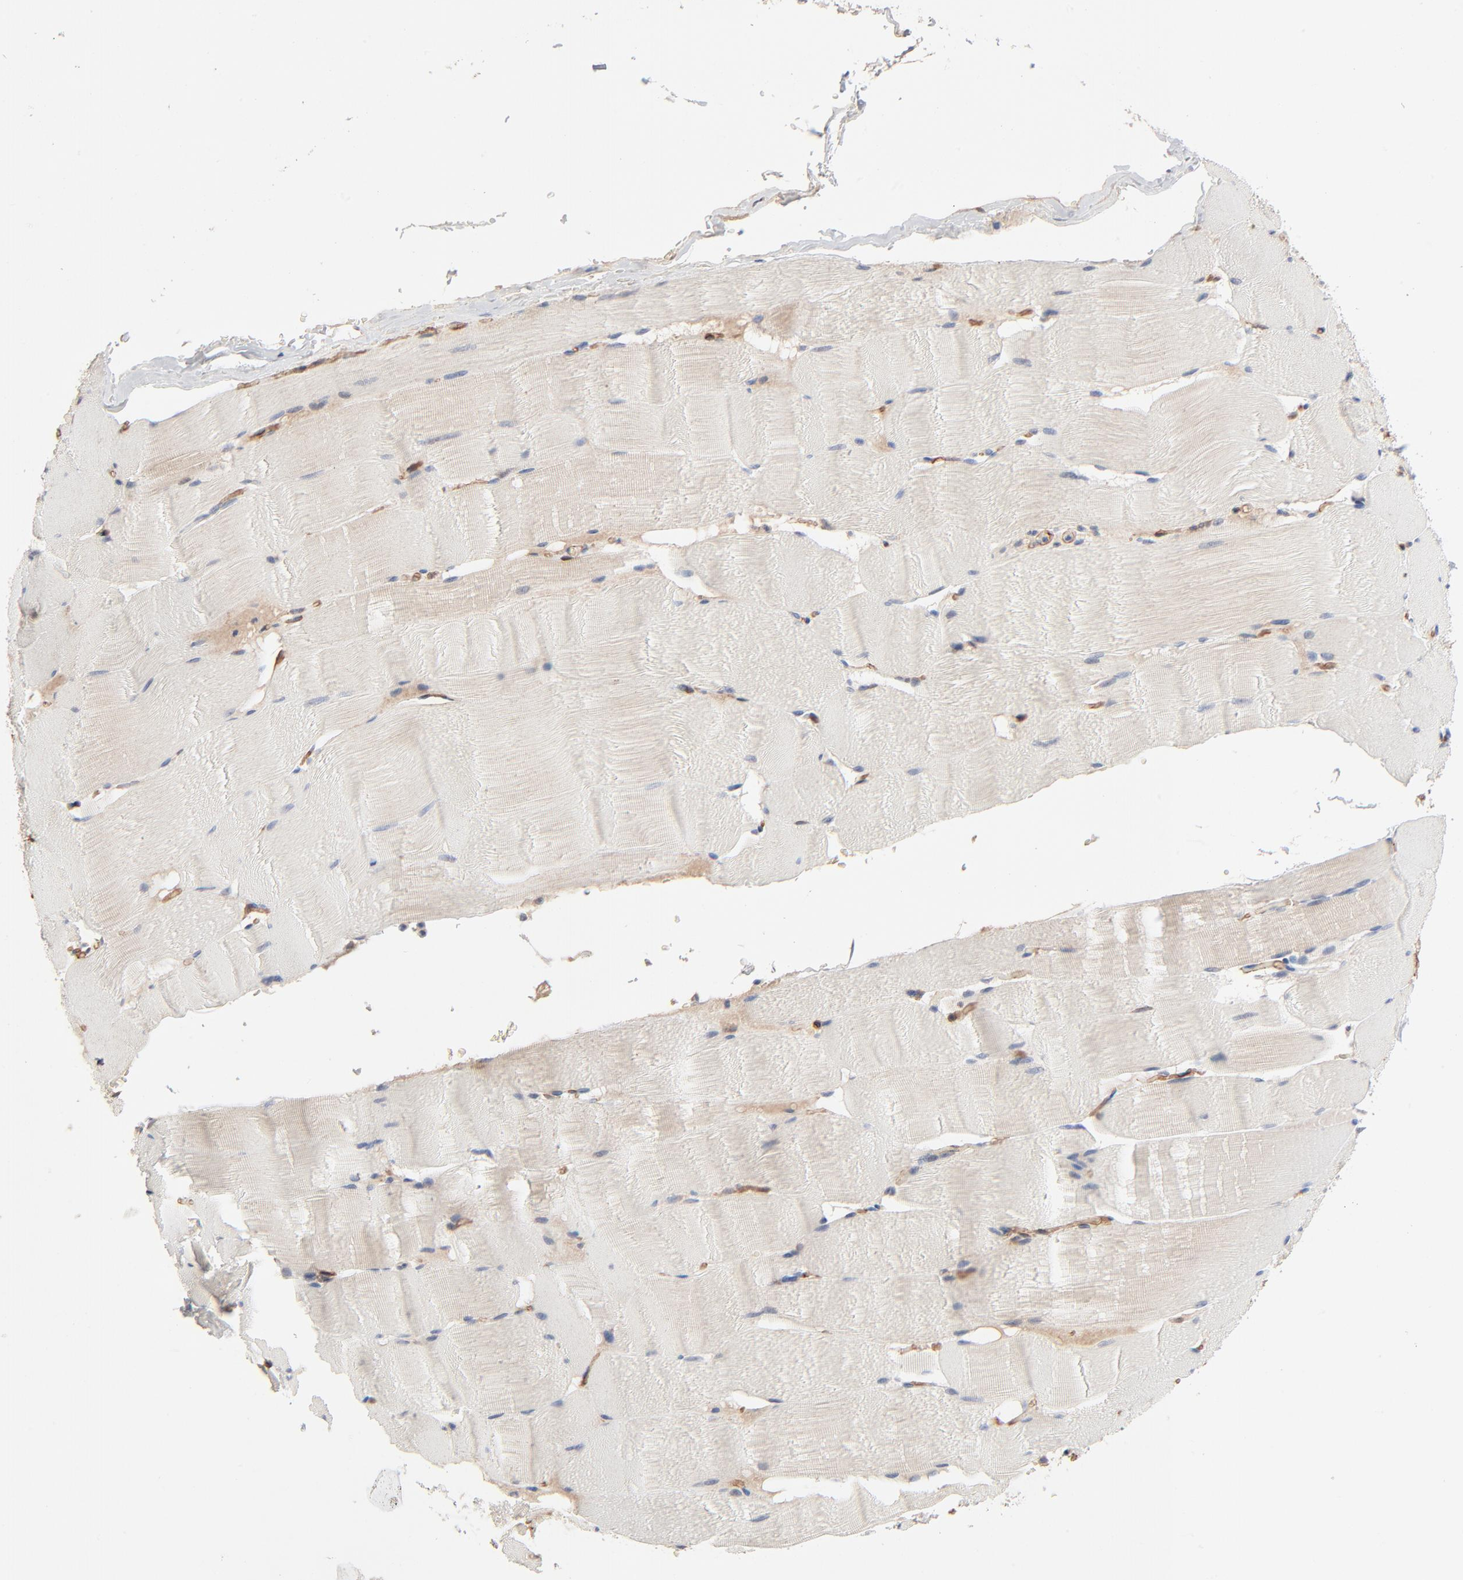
{"staining": {"intensity": "weak", "quantity": ">75%", "location": "cytoplasmic/membranous"}, "tissue": "skeletal muscle", "cell_type": "Myocytes", "image_type": "normal", "snomed": [{"axis": "morphology", "description": "Normal tissue, NOS"}, {"axis": "topography", "description": "Skeletal muscle"}], "caption": "Immunohistochemistry (IHC) of unremarkable human skeletal muscle reveals low levels of weak cytoplasmic/membranous staining in about >75% of myocytes. (DAB IHC with brightfield microscopy, high magnification).", "gene": "ABLIM3", "patient": {"sex": "male", "age": 62}}